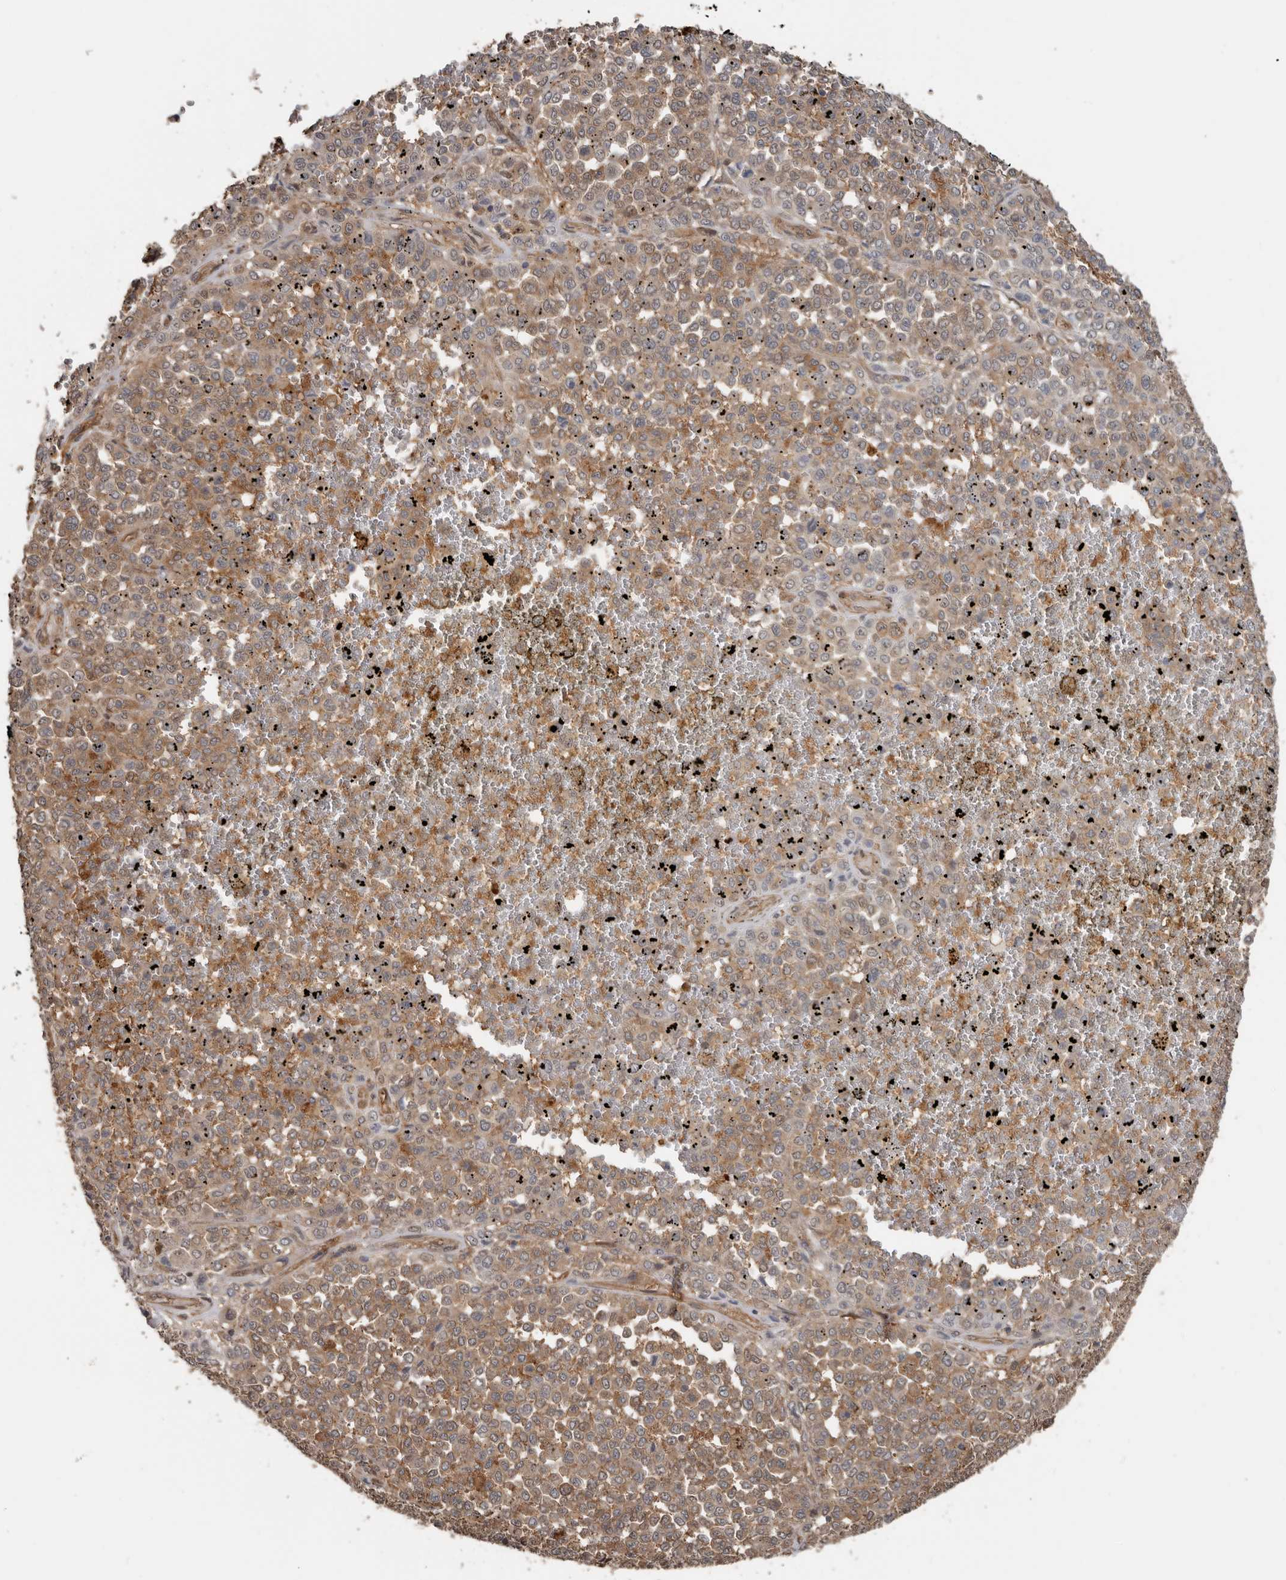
{"staining": {"intensity": "weak", "quantity": ">75%", "location": "cytoplasmic/membranous"}, "tissue": "melanoma", "cell_type": "Tumor cells", "image_type": "cancer", "snomed": [{"axis": "morphology", "description": "Malignant melanoma, Metastatic site"}, {"axis": "topography", "description": "Pancreas"}], "caption": "Melanoma stained with DAB immunohistochemistry (IHC) exhibits low levels of weak cytoplasmic/membranous expression in approximately >75% of tumor cells.", "gene": "EXOC3L1", "patient": {"sex": "female", "age": 30}}